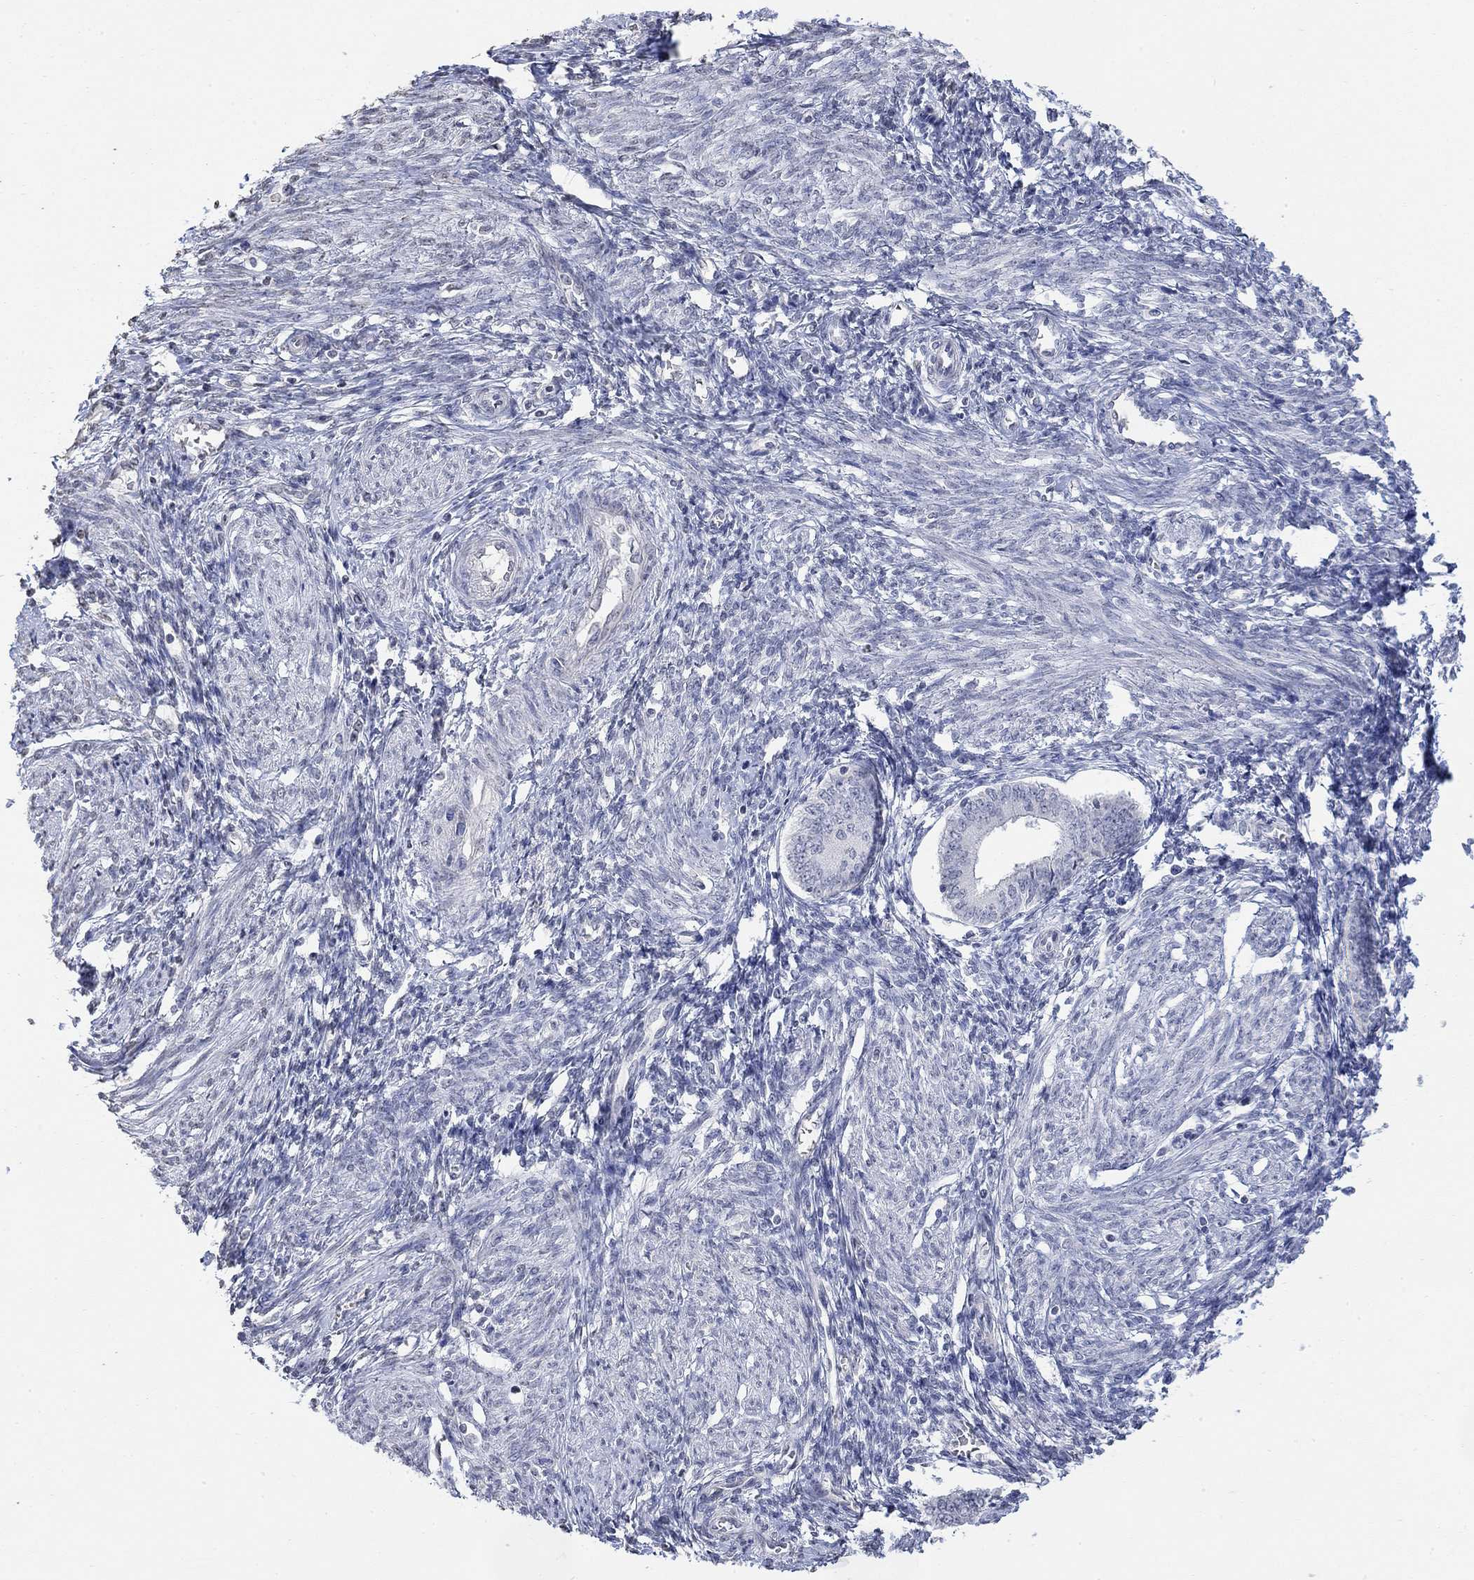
{"staining": {"intensity": "negative", "quantity": "none", "location": "none"}, "tissue": "endometrium", "cell_type": "Cells in endometrial stroma", "image_type": "normal", "snomed": [{"axis": "morphology", "description": "Normal tissue, NOS"}, {"axis": "topography", "description": "Endometrium"}], "caption": "Immunohistochemical staining of unremarkable endometrium displays no significant staining in cells in endometrial stroma. (Stains: DAB (3,3'-diaminobenzidine) immunohistochemistry (IHC) with hematoxylin counter stain, Microscopy: brightfield microscopy at high magnification).", "gene": "TMEM255A", "patient": {"sex": "female", "age": 42}}